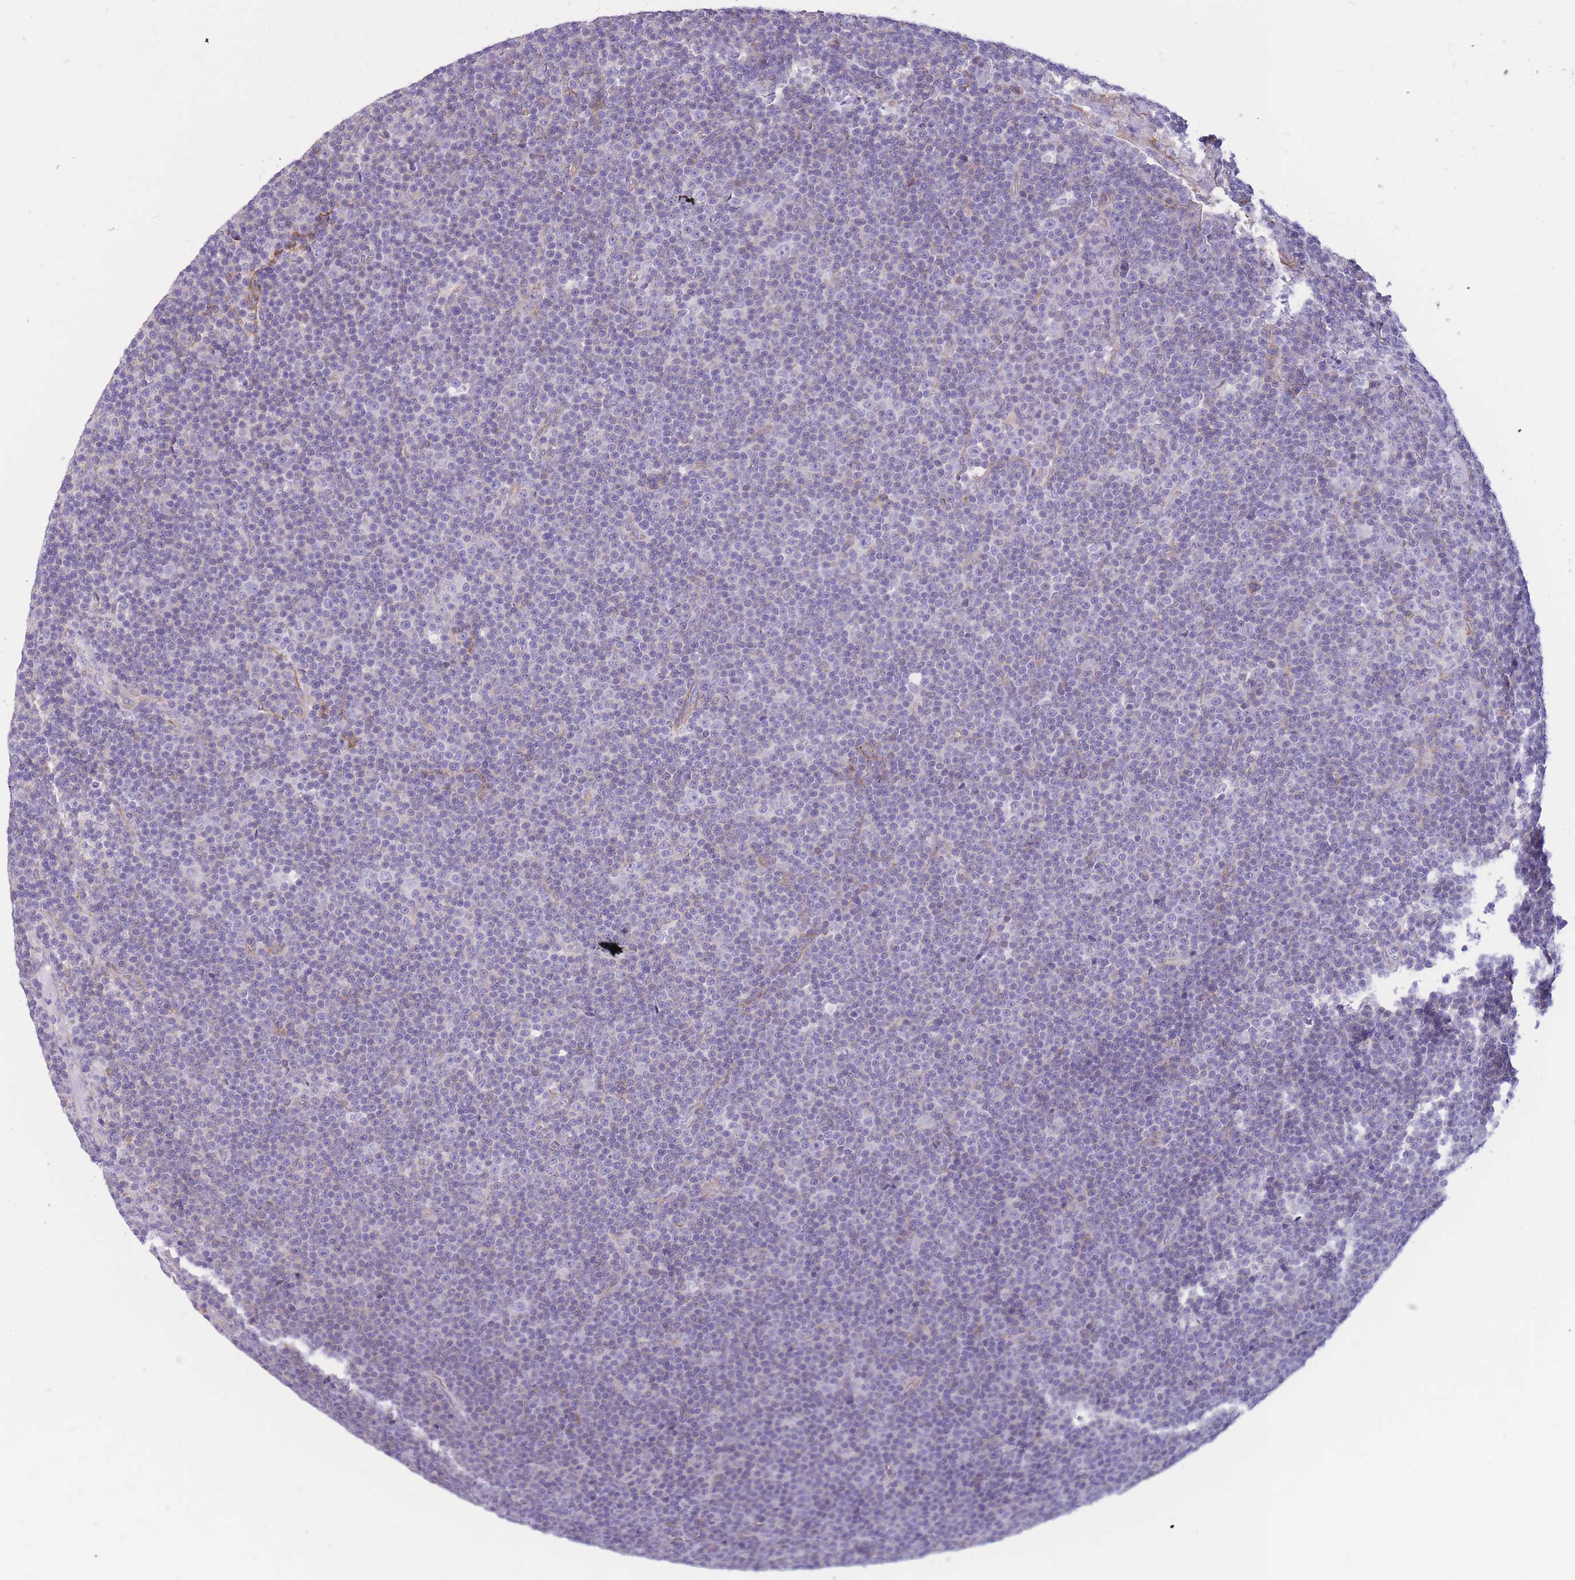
{"staining": {"intensity": "negative", "quantity": "none", "location": "none"}, "tissue": "lymphoma", "cell_type": "Tumor cells", "image_type": "cancer", "snomed": [{"axis": "morphology", "description": "Malignant lymphoma, non-Hodgkin's type, Low grade"}, {"axis": "topography", "description": "Lymph node"}], "caption": "Immunohistochemistry (IHC) micrograph of human lymphoma stained for a protein (brown), which exhibits no positivity in tumor cells. The staining was performed using DAB to visualize the protein expression in brown, while the nuclei were stained in blue with hematoxylin (Magnification: 20x).", "gene": "ADD2", "patient": {"sex": "female", "age": 67}}